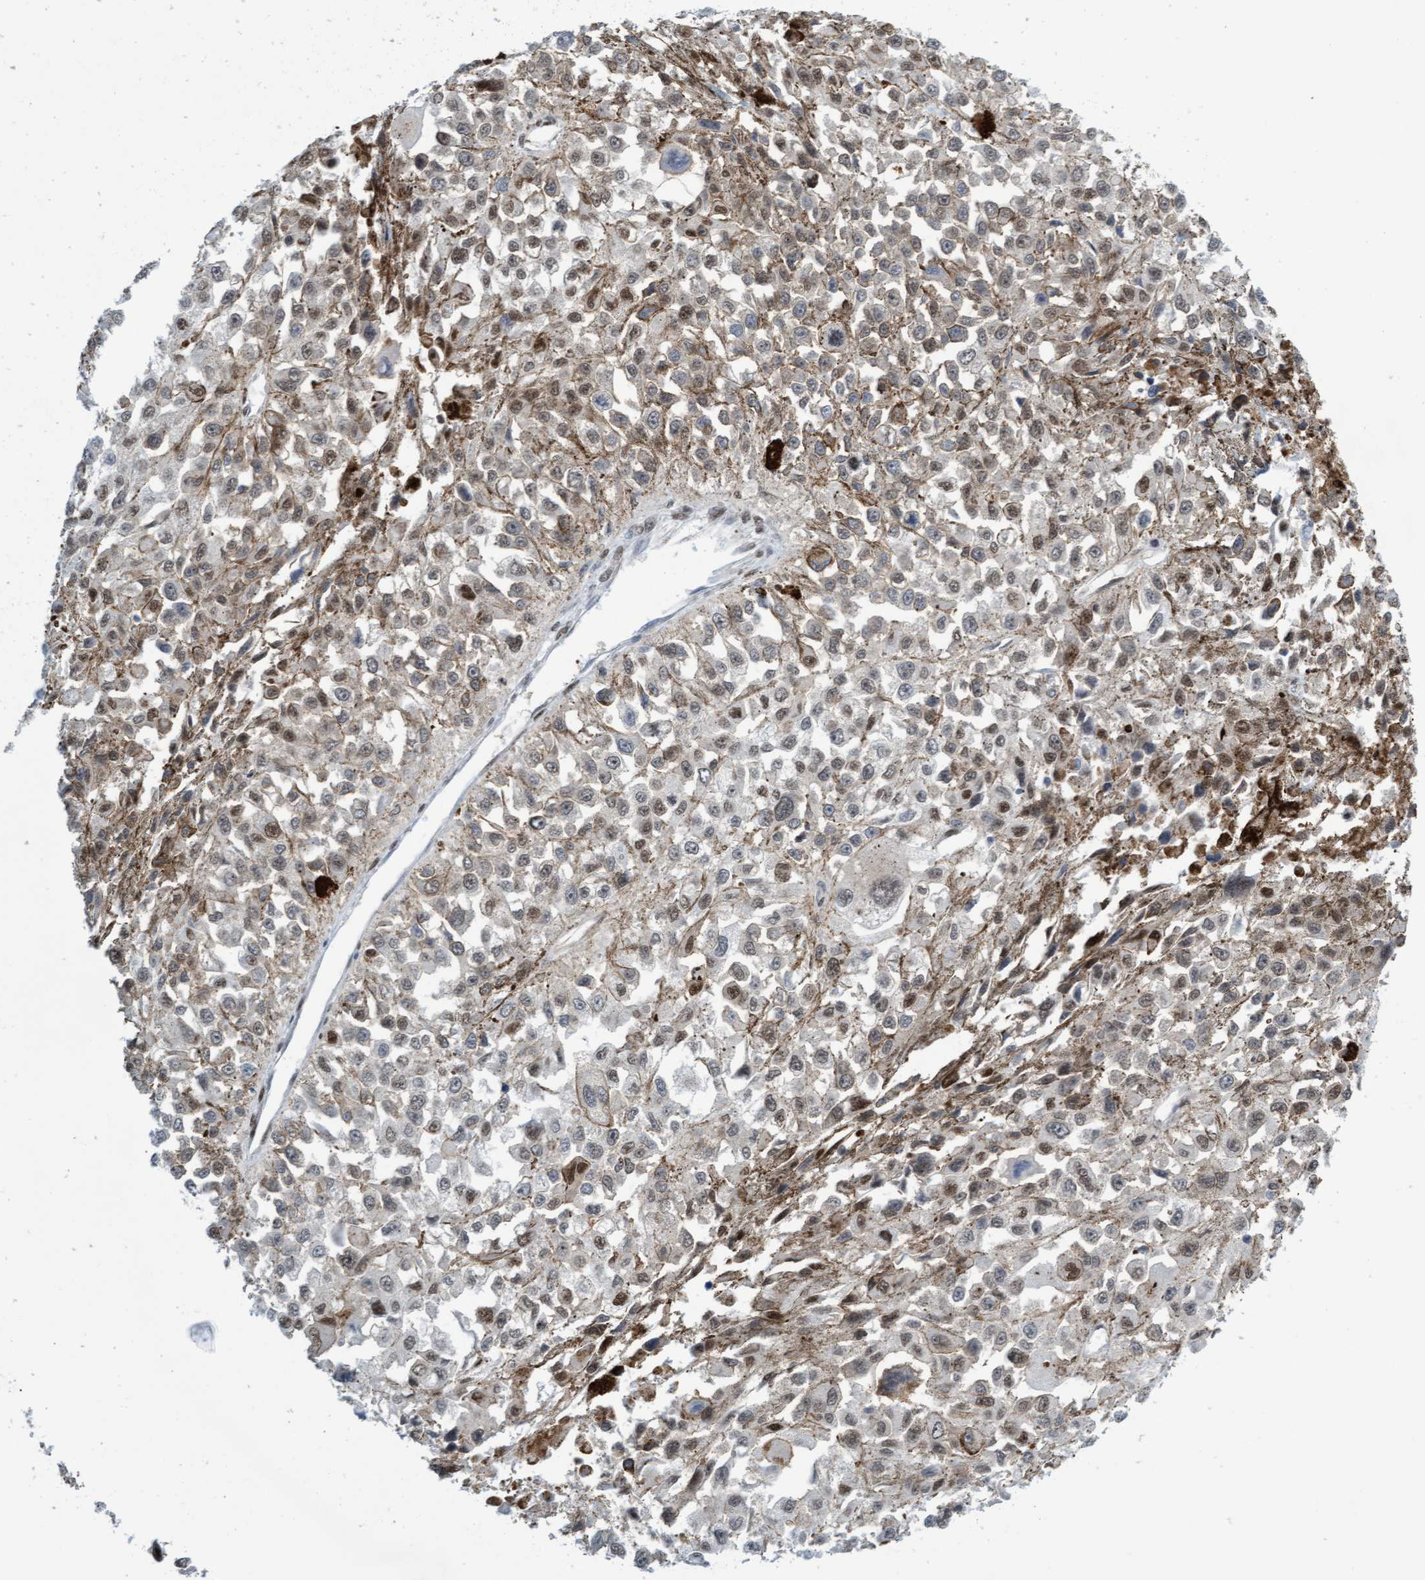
{"staining": {"intensity": "weak", "quantity": ">75%", "location": "nuclear"}, "tissue": "melanoma", "cell_type": "Tumor cells", "image_type": "cancer", "snomed": [{"axis": "morphology", "description": "Malignant melanoma, Metastatic site"}, {"axis": "topography", "description": "Lymph node"}], "caption": "IHC (DAB (3,3'-diaminobenzidine)) staining of melanoma exhibits weak nuclear protein expression in approximately >75% of tumor cells.", "gene": "GLRX2", "patient": {"sex": "male", "age": 59}}